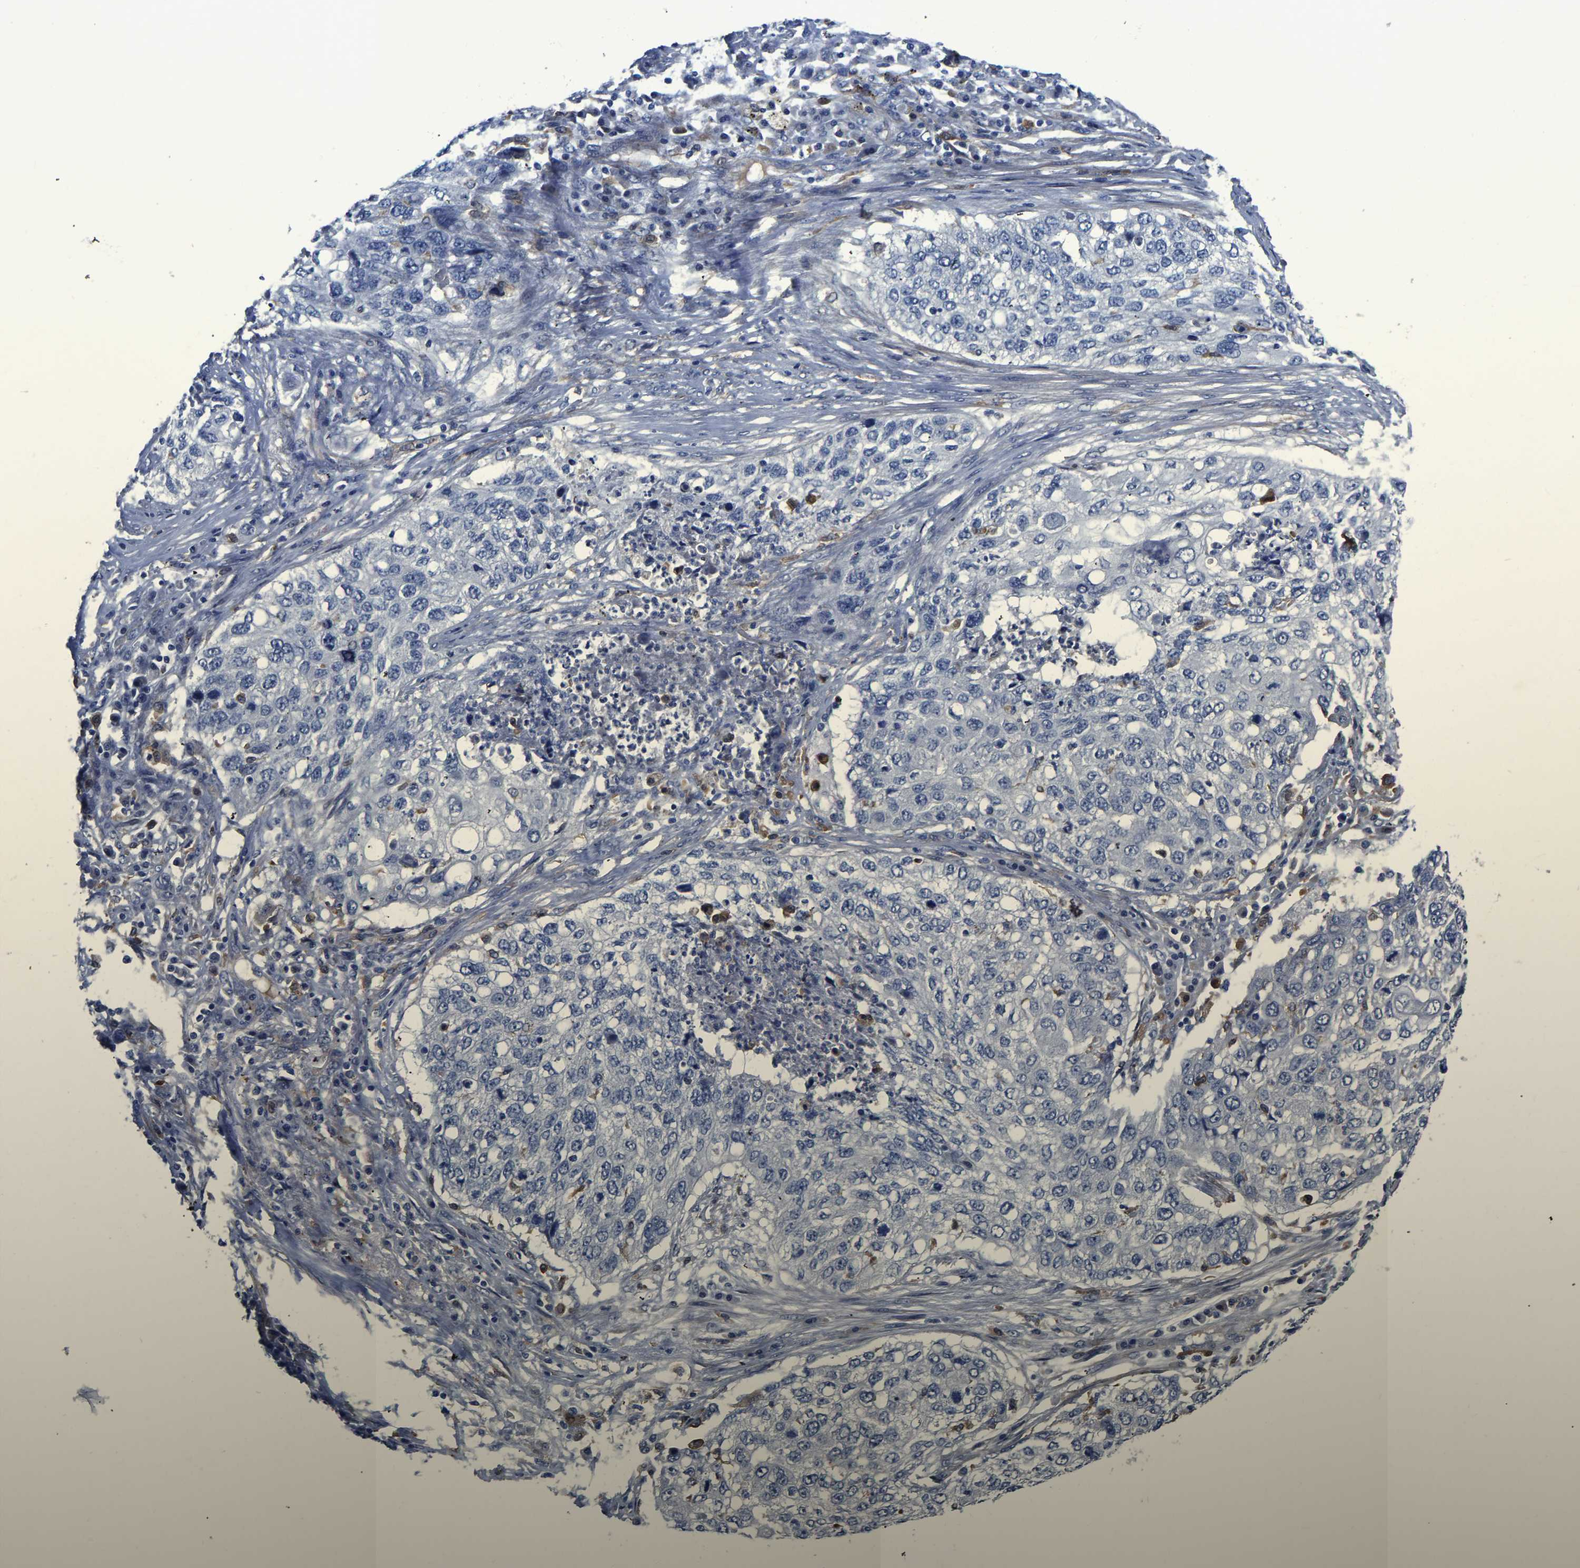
{"staining": {"intensity": "negative", "quantity": "none", "location": "none"}, "tissue": "lung cancer", "cell_type": "Tumor cells", "image_type": "cancer", "snomed": [{"axis": "morphology", "description": "Squamous cell carcinoma, NOS"}, {"axis": "topography", "description": "Lung"}], "caption": "A histopathology image of human lung squamous cell carcinoma is negative for staining in tumor cells. The staining was performed using DAB (3,3'-diaminobenzidine) to visualize the protein expression in brown, while the nuclei were stained in blue with hematoxylin (Magnification: 20x).", "gene": "ATG2B", "patient": {"sex": "female", "age": 63}}